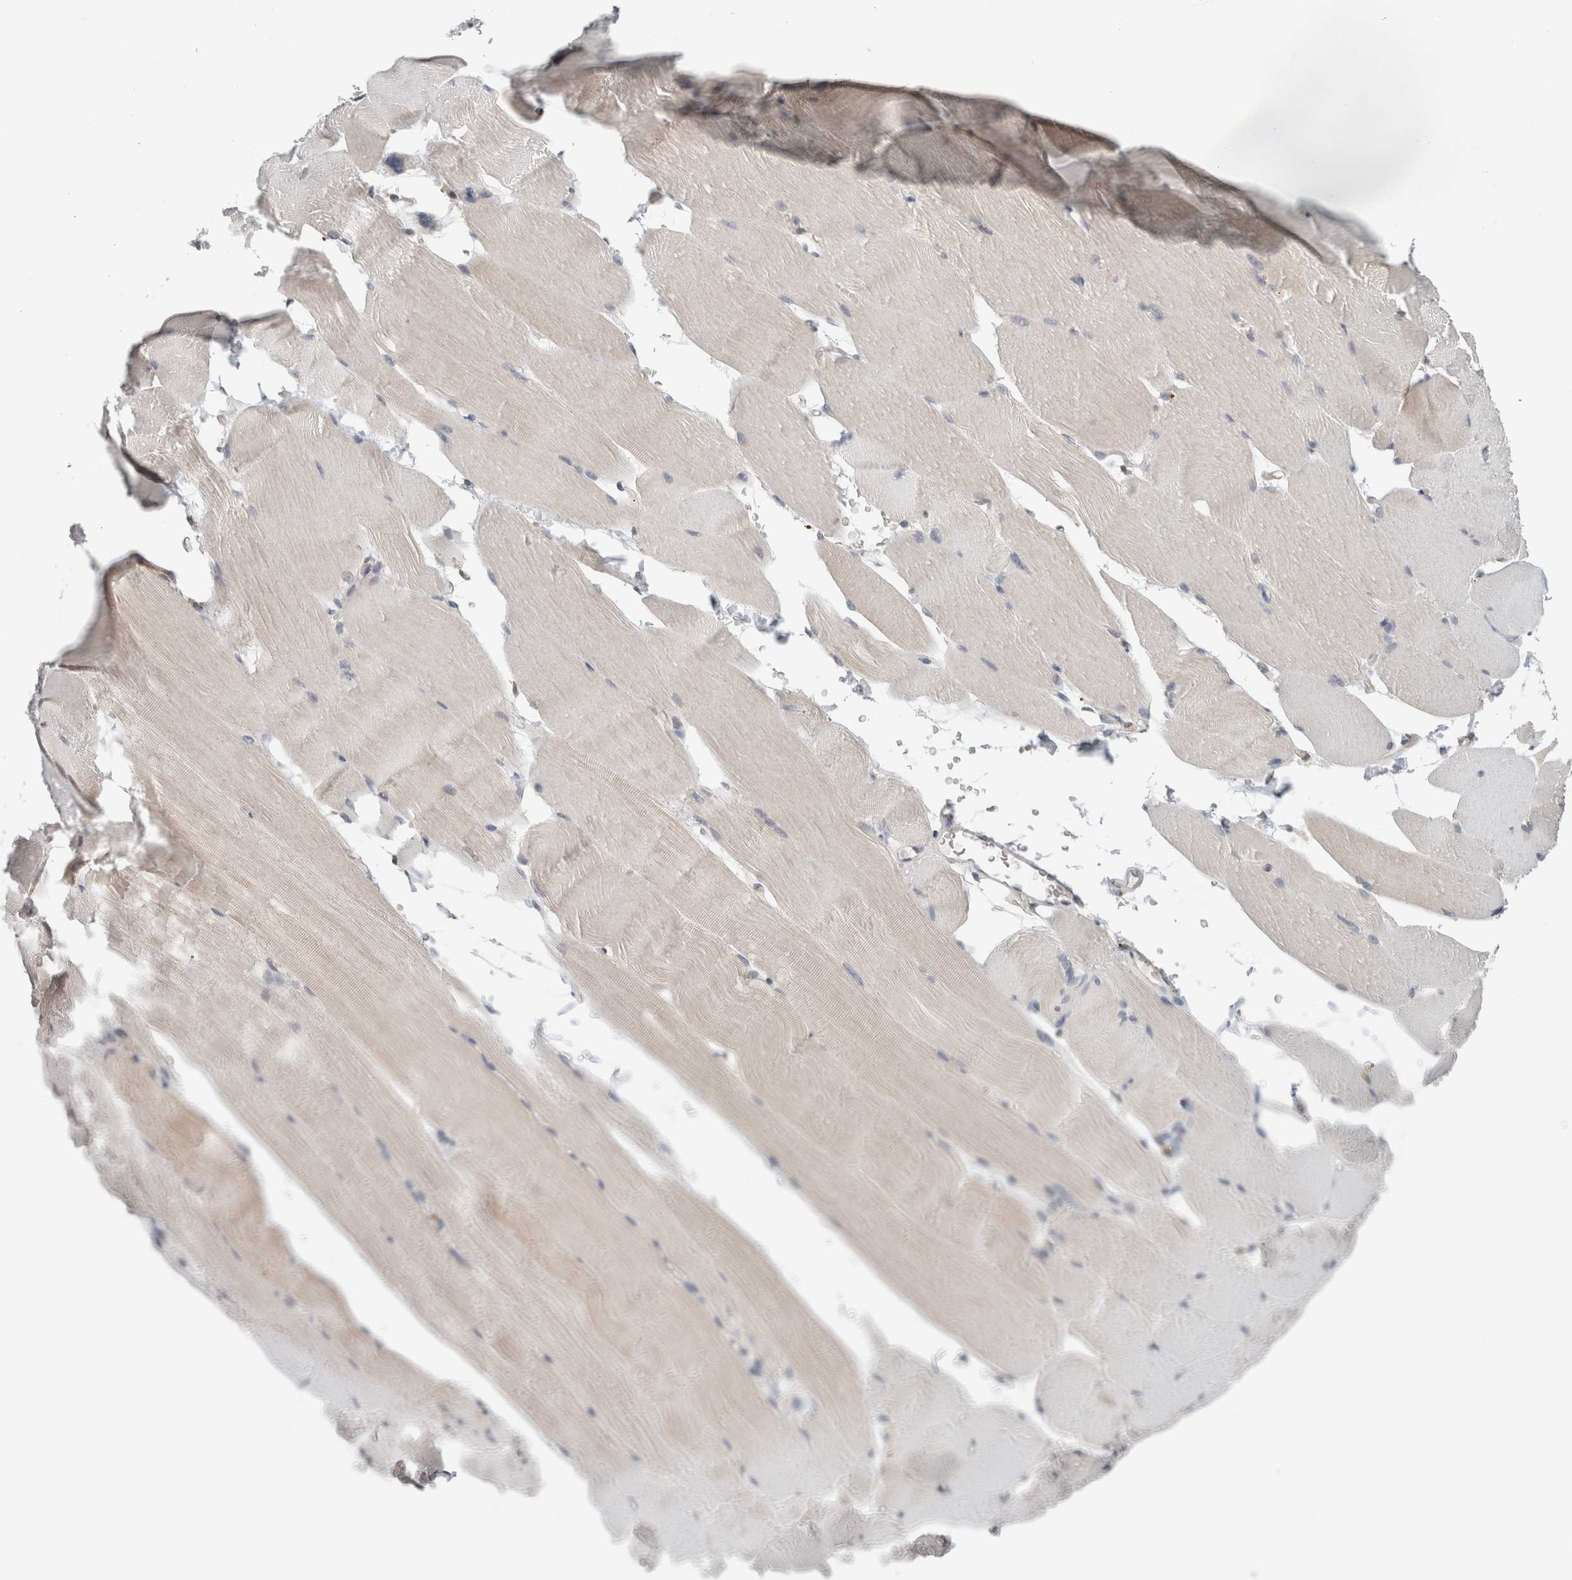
{"staining": {"intensity": "weak", "quantity": "<25%", "location": "cytoplasmic/membranous"}, "tissue": "skeletal muscle", "cell_type": "Myocytes", "image_type": "normal", "snomed": [{"axis": "morphology", "description": "Normal tissue, NOS"}, {"axis": "topography", "description": "Skeletal muscle"}, {"axis": "topography", "description": "Parathyroid gland"}], "caption": "Immunohistochemical staining of normal skeletal muscle demonstrates no significant positivity in myocytes.", "gene": "XPNPEP1", "patient": {"sex": "female", "age": 37}}